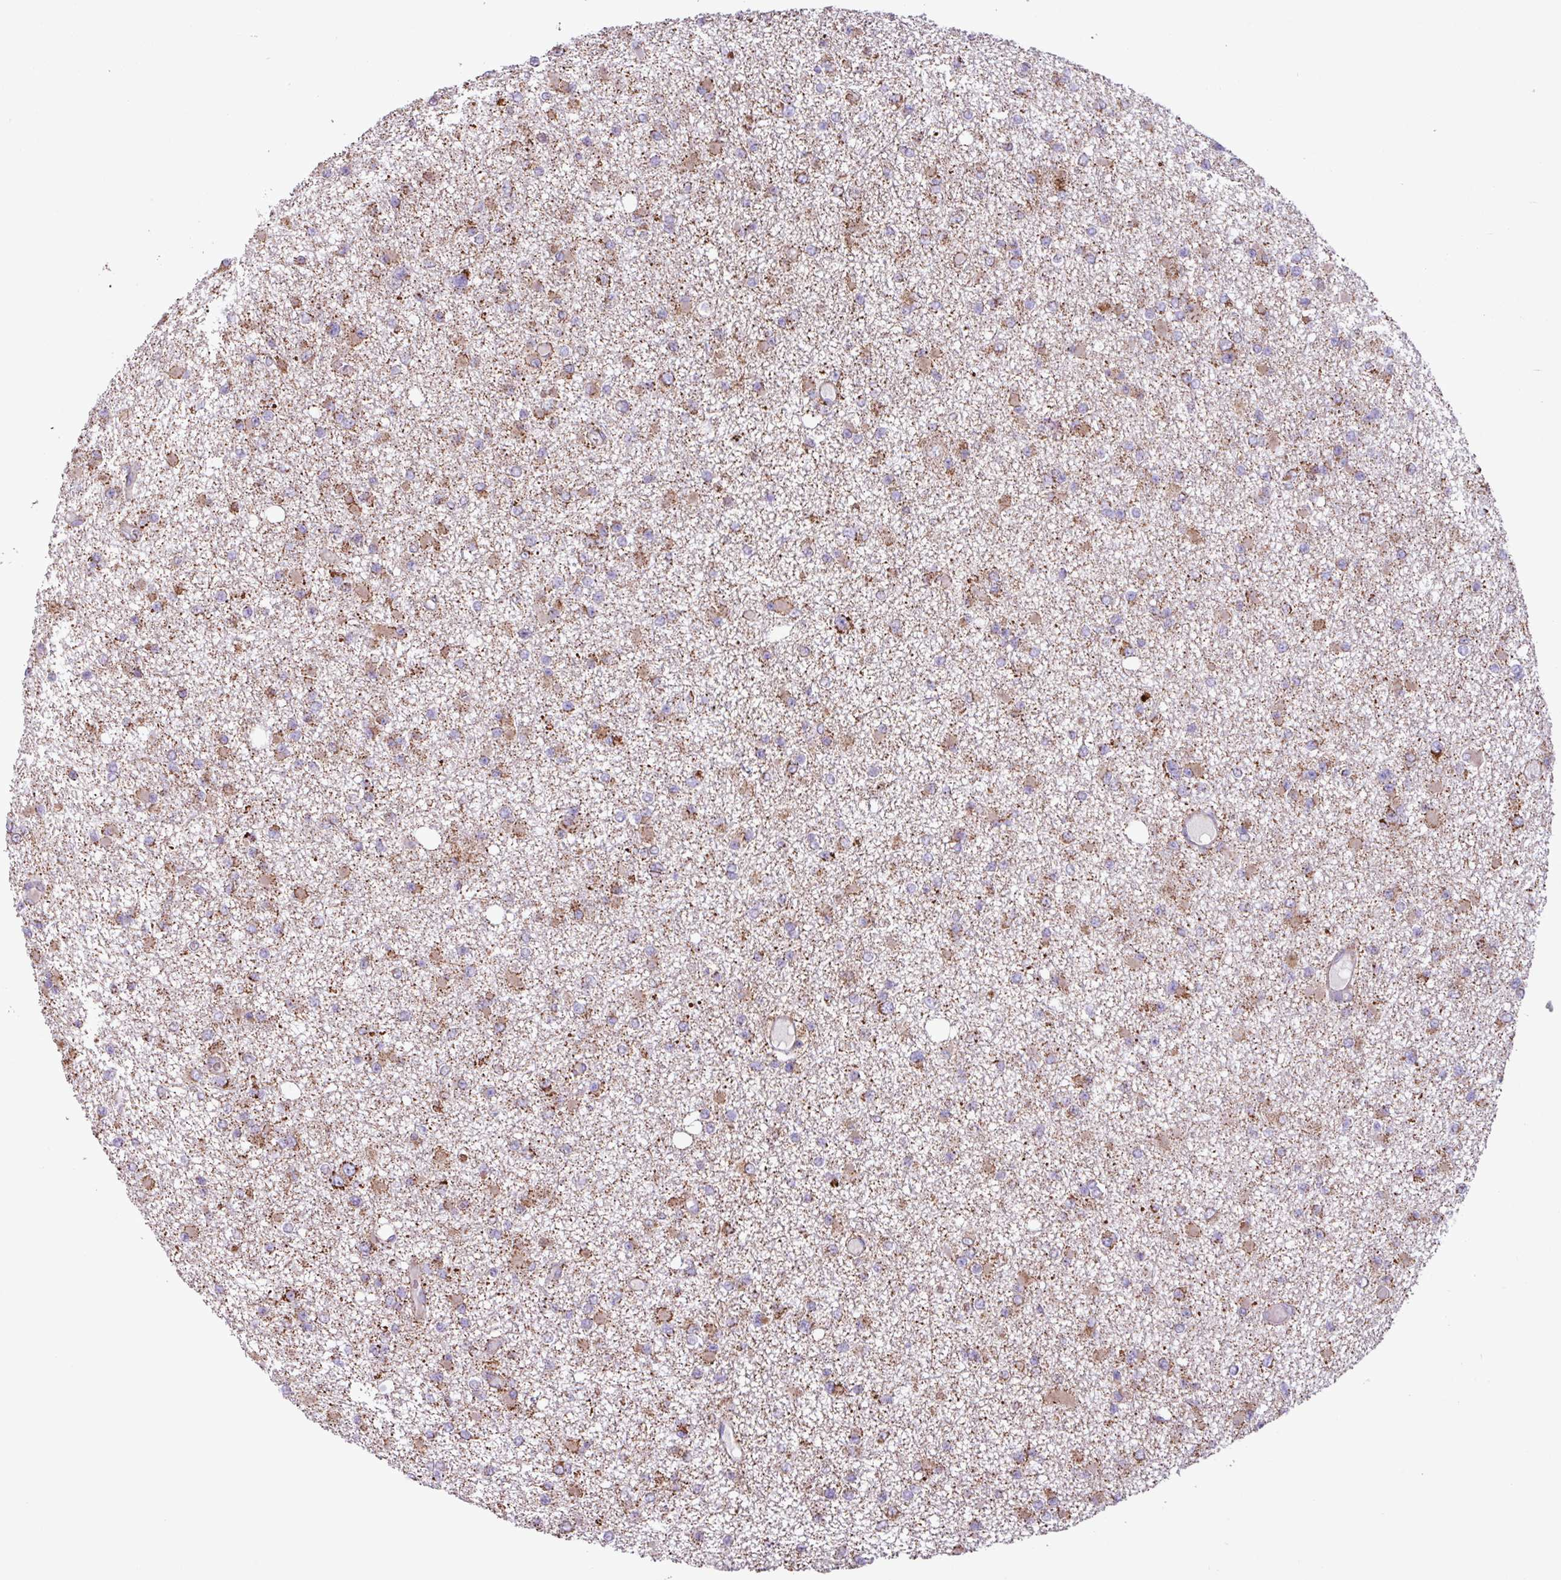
{"staining": {"intensity": "moderate", "quantity": ">75%", "location": "cytoplasmic/membranous"}, "tissue": "glioma", "cell_type": "Tumor cells", "image_type": "cancer", "snomed": [{"axis": "morphology", "description": "Glioma, malignant, Low grade"}, {"axis": "topography", "description": "Brain"}], "caption": "Immunohistochemistry photomicrograph of neoplastic tissue: malignant glioma (low-grade) stained using IHC displays medium levels of moderate protein expression localized specifically in the cytoplasmic/membranous of tumor cells, appearing as a cytoplasmic/membranous brown color.", "gene": "RTL3", "patient": {"sex": "female", "age": 22}}